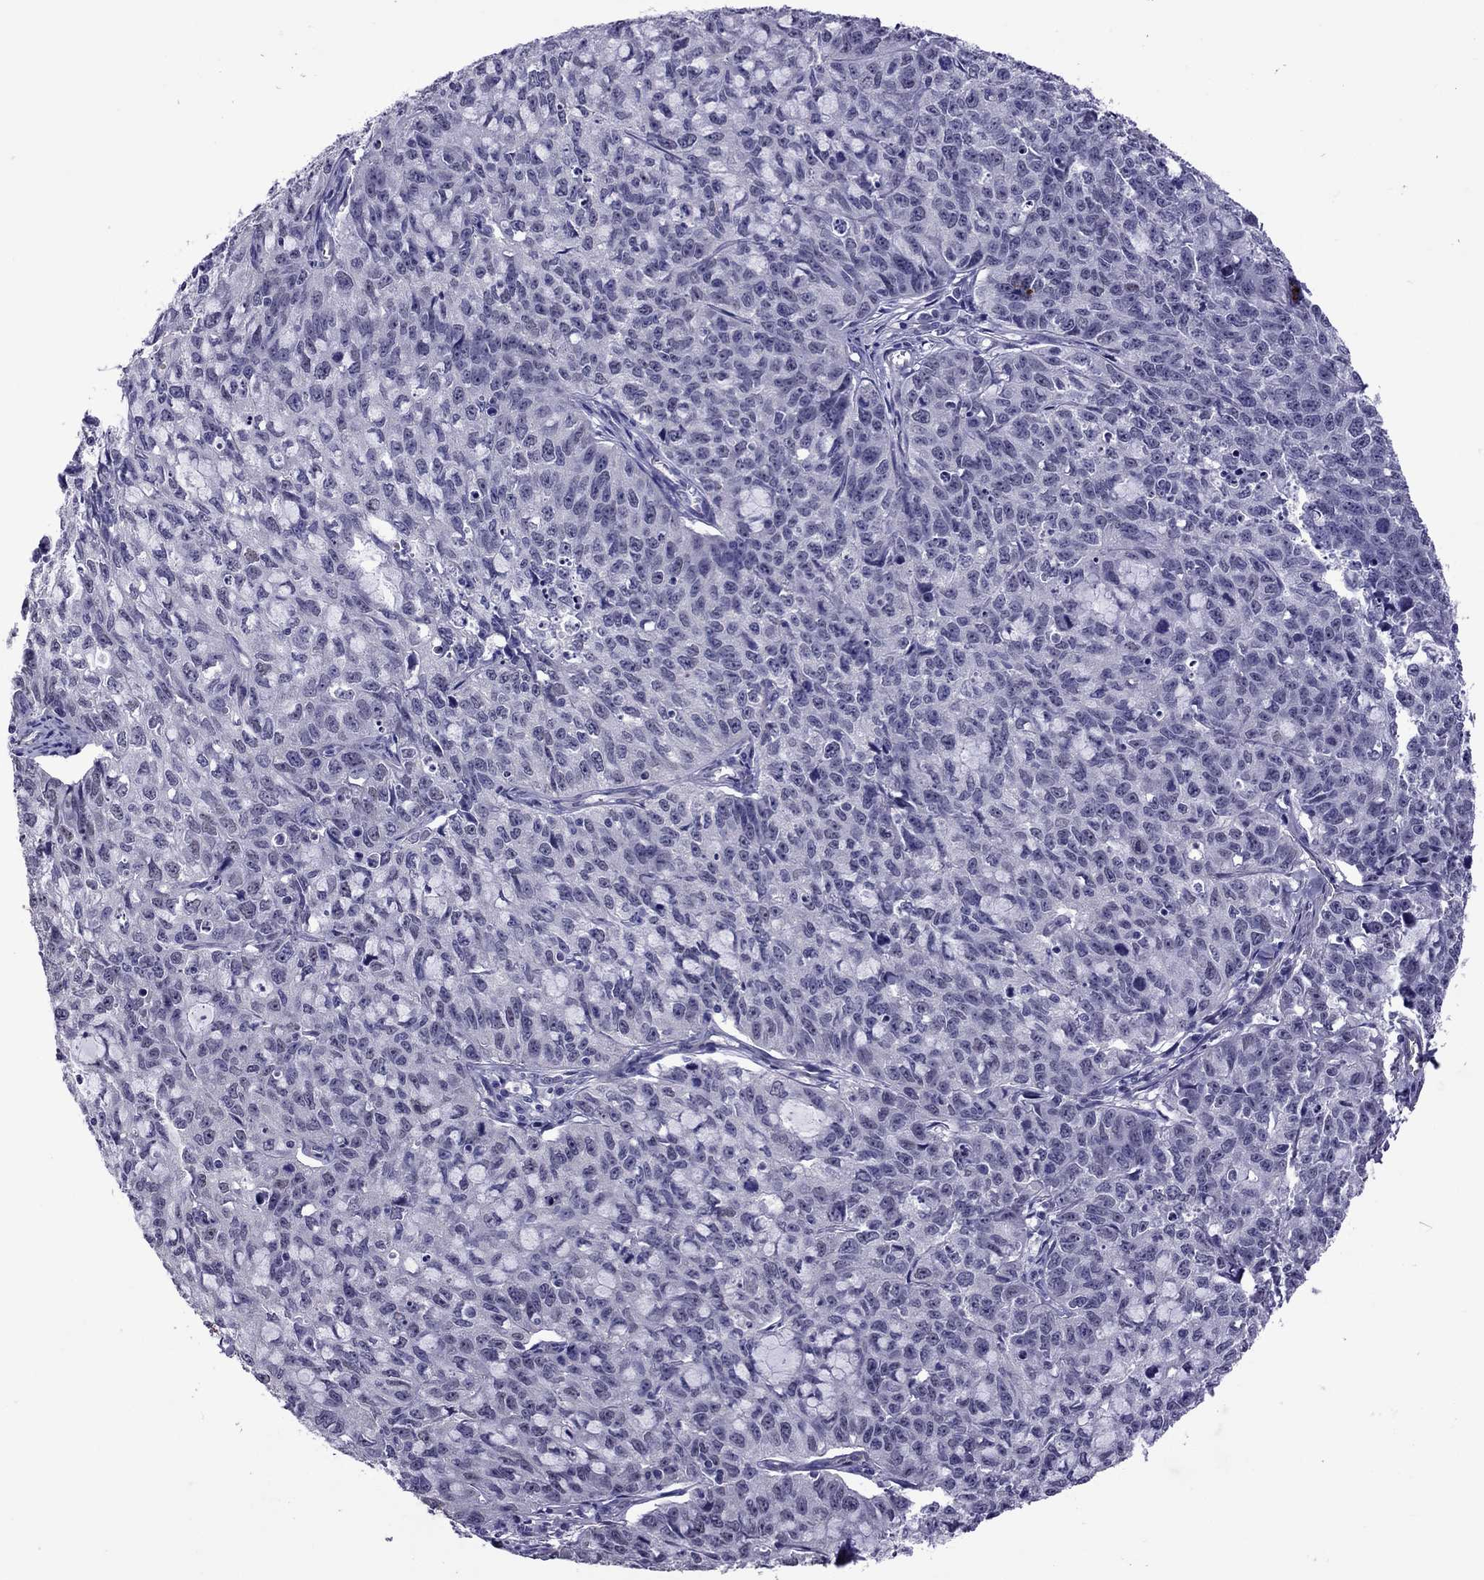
{"staining": {"intensity": "negative", "quantity": "none", "location": "none"}, "tissue": "cervical cancer", "cell_type": "Tumor cells", "image_type": "cancer", "snomed": [{"axis": "morphology", "description": "Squamous cell carcinoma, NOS"}, {"axis": "topography", "description": "Cervix"}], "caption": "The image exhibits no staining of tumor cells in cervical squamous cell carcinoma.", "gene": "CHRNA5", "patient": {"sex": "female", "age": 28}}